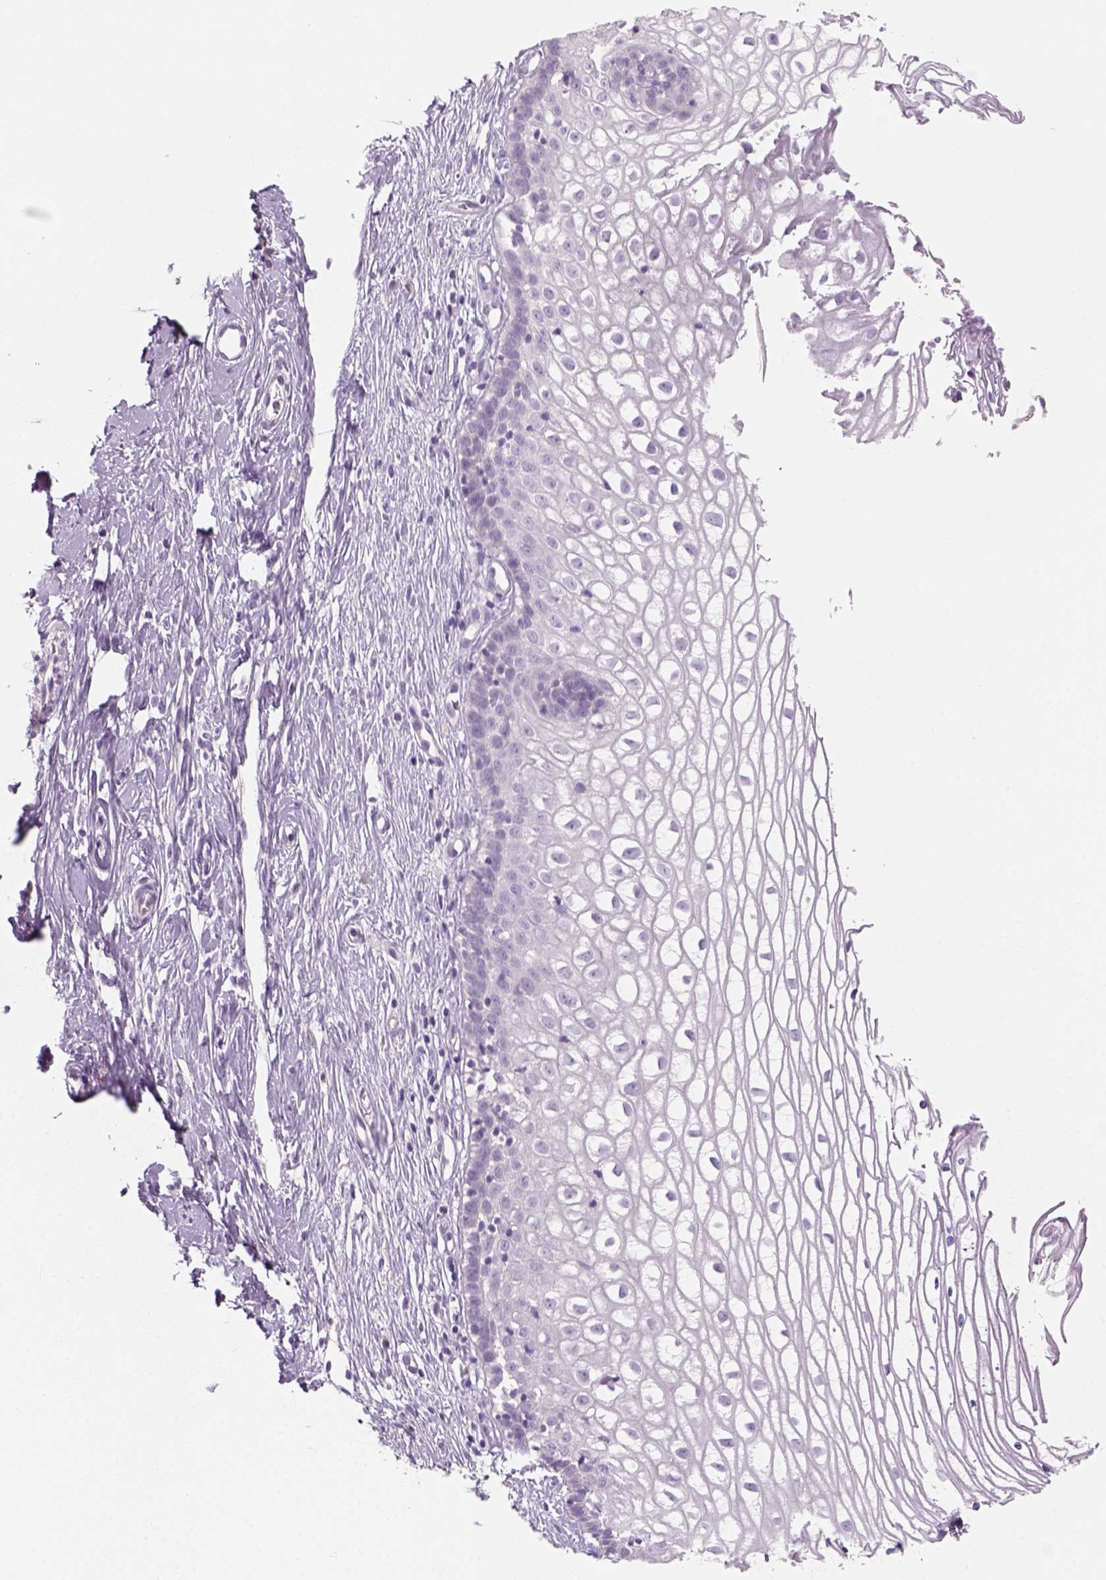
{"staining": {"intensity": "negative", "quantity": "none", "location": "none"}, "tissue": "cervix", "cell_type": "Glandular cells", "image_type": "normal", "snomed": [{"axis": "morphology", "description": "Normal tissue, NOS"}, {"axis": "topography", "description": "Cervix"}], "caption": "A high-resolution histopathology image shows immunohistochemistry (IHC) staining of normal cervix, which demonstrates no significant positivity in glandular cells.", "gene": "KRT25", "patient": {"sex": "female", "age": 40}}